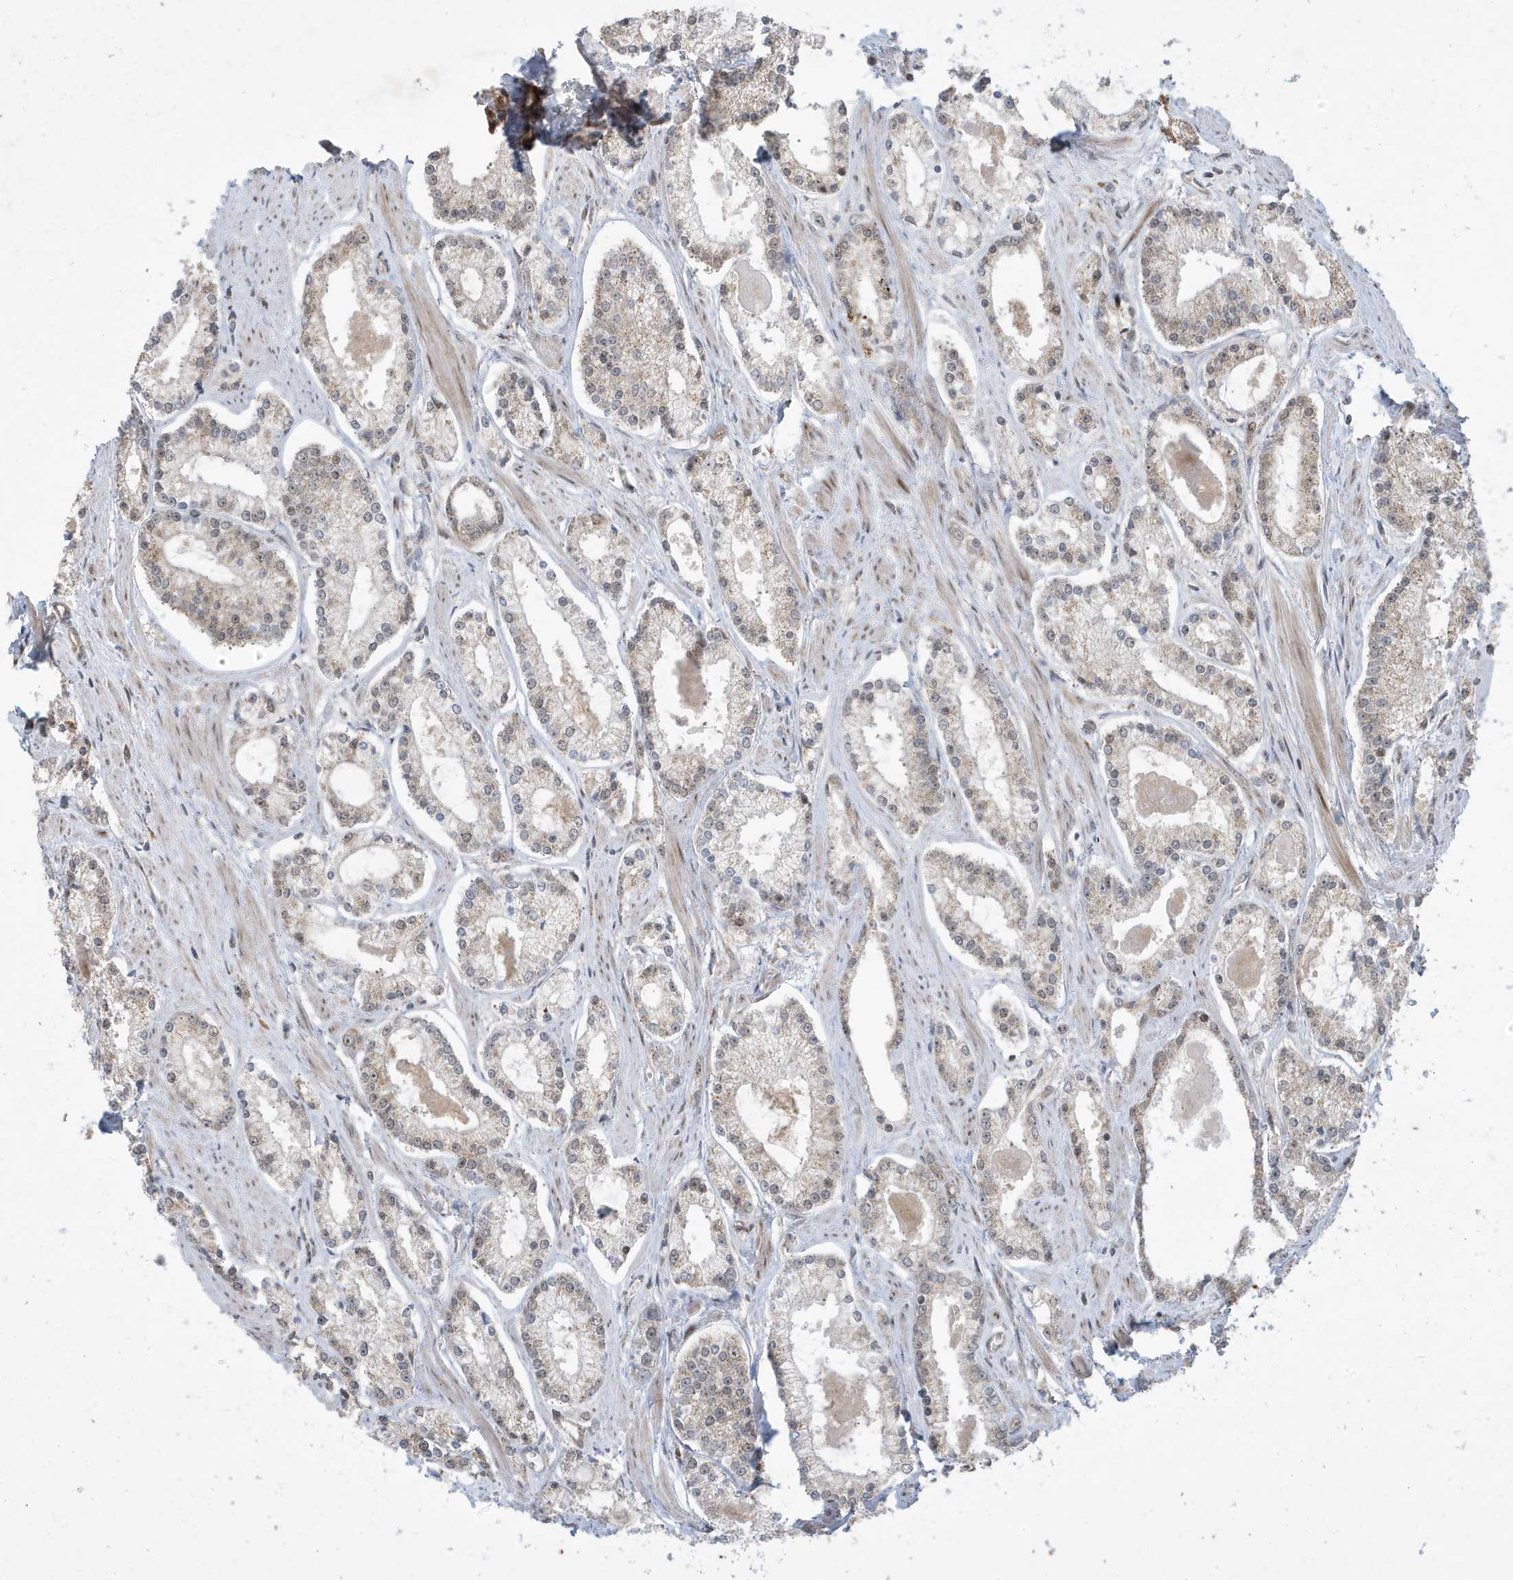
{"staining": {"intensity": "weak", "quantity": "<25%", "location": "cytoplasmic/membranous"}, "tissue": "prostate cancer", "cell_type": "Tumor cells", "image_type": "cancer", "snomed": [{"axis": "morphology", "description": "Adenocarcinoma, Low grade"}, {"axis": "topography", "description": "Prostate"}], "caption": "Immunohistochemistry of human prostate cancer (adenocarcinoma (low-grade)) exhibits no staining in tumor cells. The staining is performed using DAB brown chromogen with nuclei counter-stained in using hematoxylin.", "gene": "FAM9B", "patient": {"sex": "male", "age": 54}}